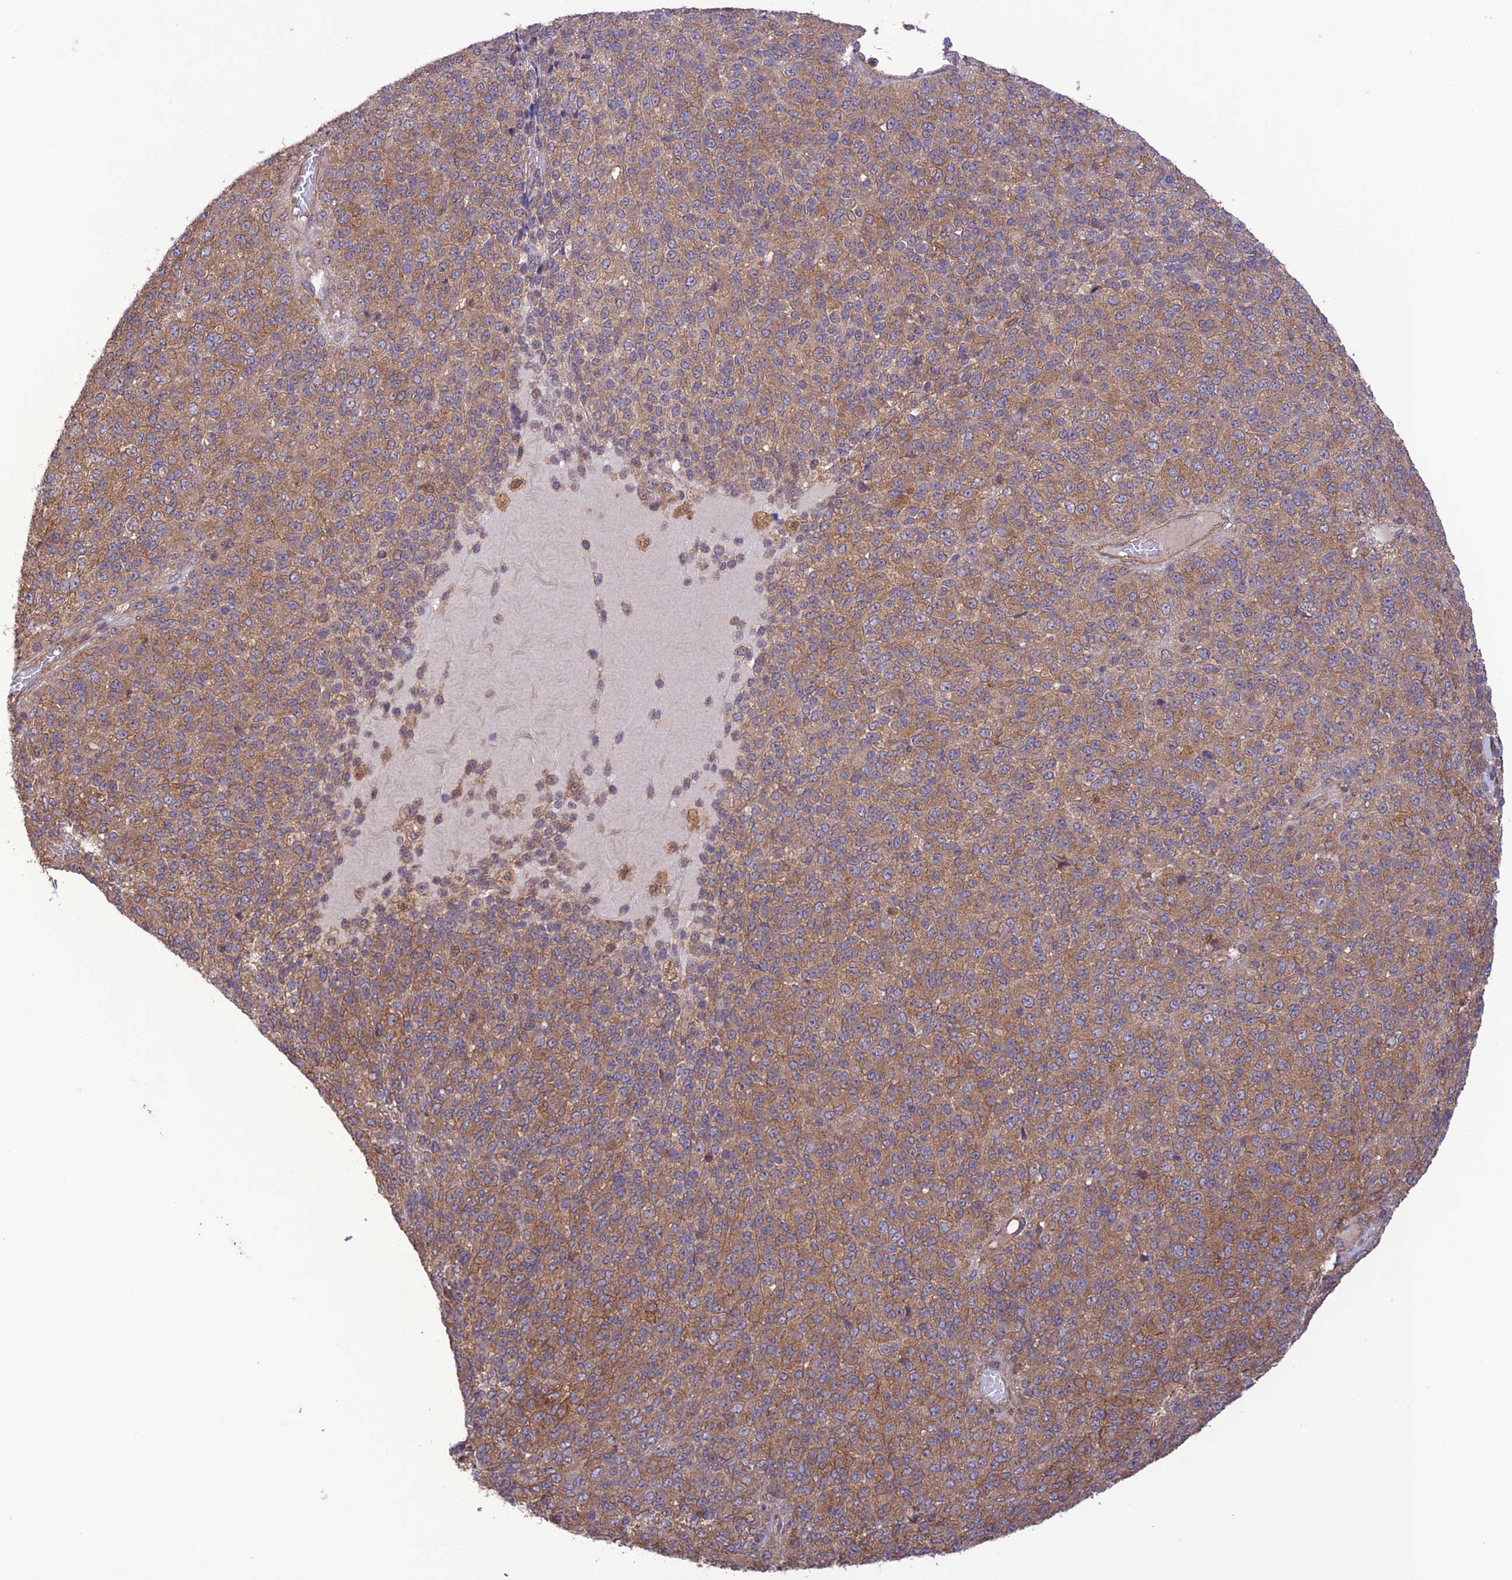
{"staining": {"intensity": "moderate", "quantity": ">75%", "location": "cytoplasmic/membranous"}, "tissue": "melanoma", "cell_type": "Tumor cells", "image_type": "cancer", "snomed": [{"axis": "morphology", "description": "Malignant melanoma, Metastatic site"}, {"axis": "topography", "description": "Brain"}], "caption": "About >75% of tumor cells in malignant melanoma (metastatic site) exhibit moderate cytoplasmic/membranous protein staining as visualized by brown immunohistochemical staining.", "gene": "FCHSD1", "patient": {"sex": "female", "age": 56}}